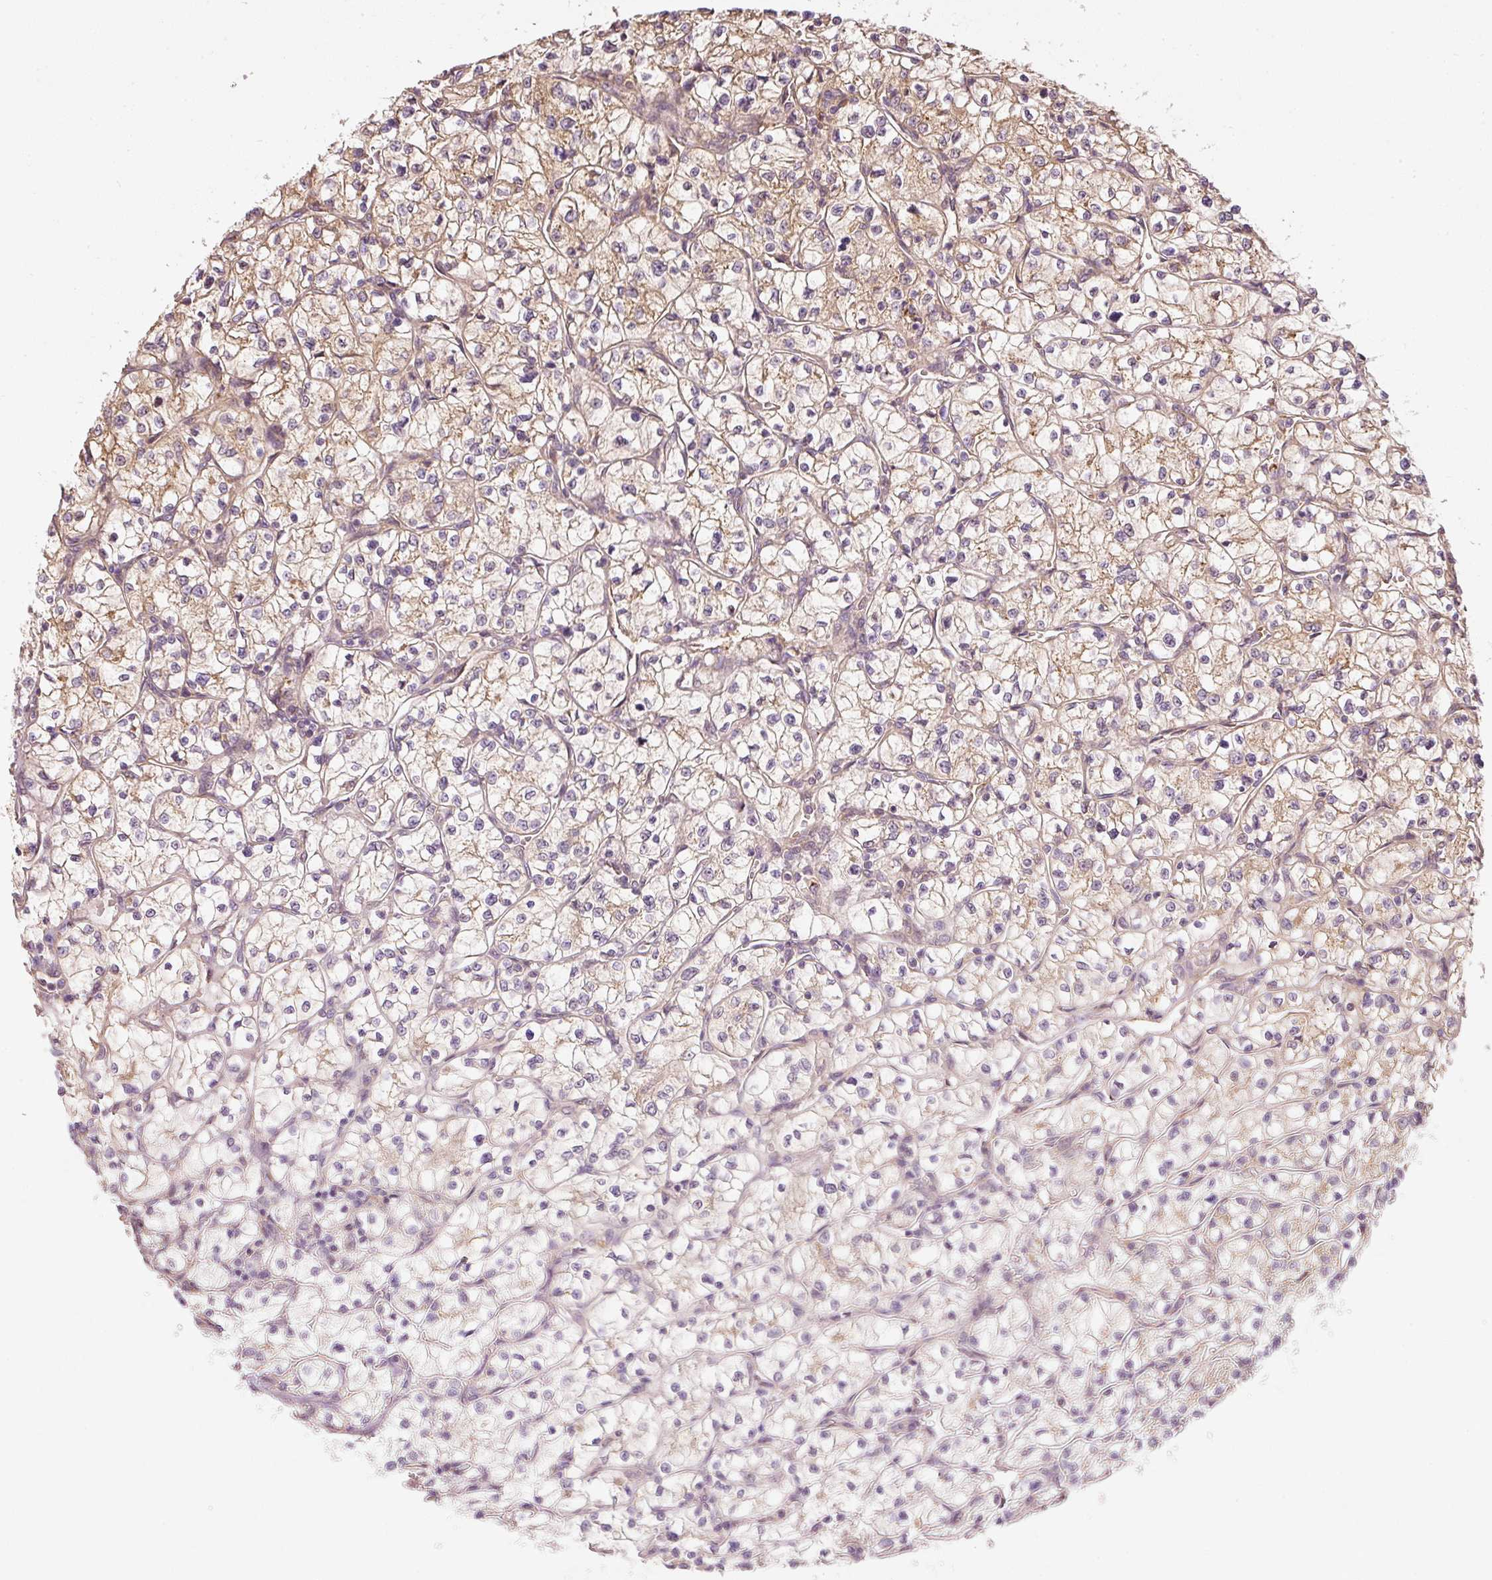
{"staining": {"intensity": "weak", "quantity": "25%-75%", "location": "cytoplasmic/membranous"}, "tissue": "renal cancer", "cell_type": "Tumor cells", "image_type": "cancer", "snomed": [{"axis": "morphology", "description": "Adenocarcinoma, NOS"}, {"axis": "topography", "description": "Kidney"}], "caption": "Adenocarcinoma (renal) stained with IHC displays weak cytoplasmic/membranous positivity in approximately 25%-75% of tumor cells.", "gene": "MTHFD1L", "patient": {"sex": "female", "age": 64}}